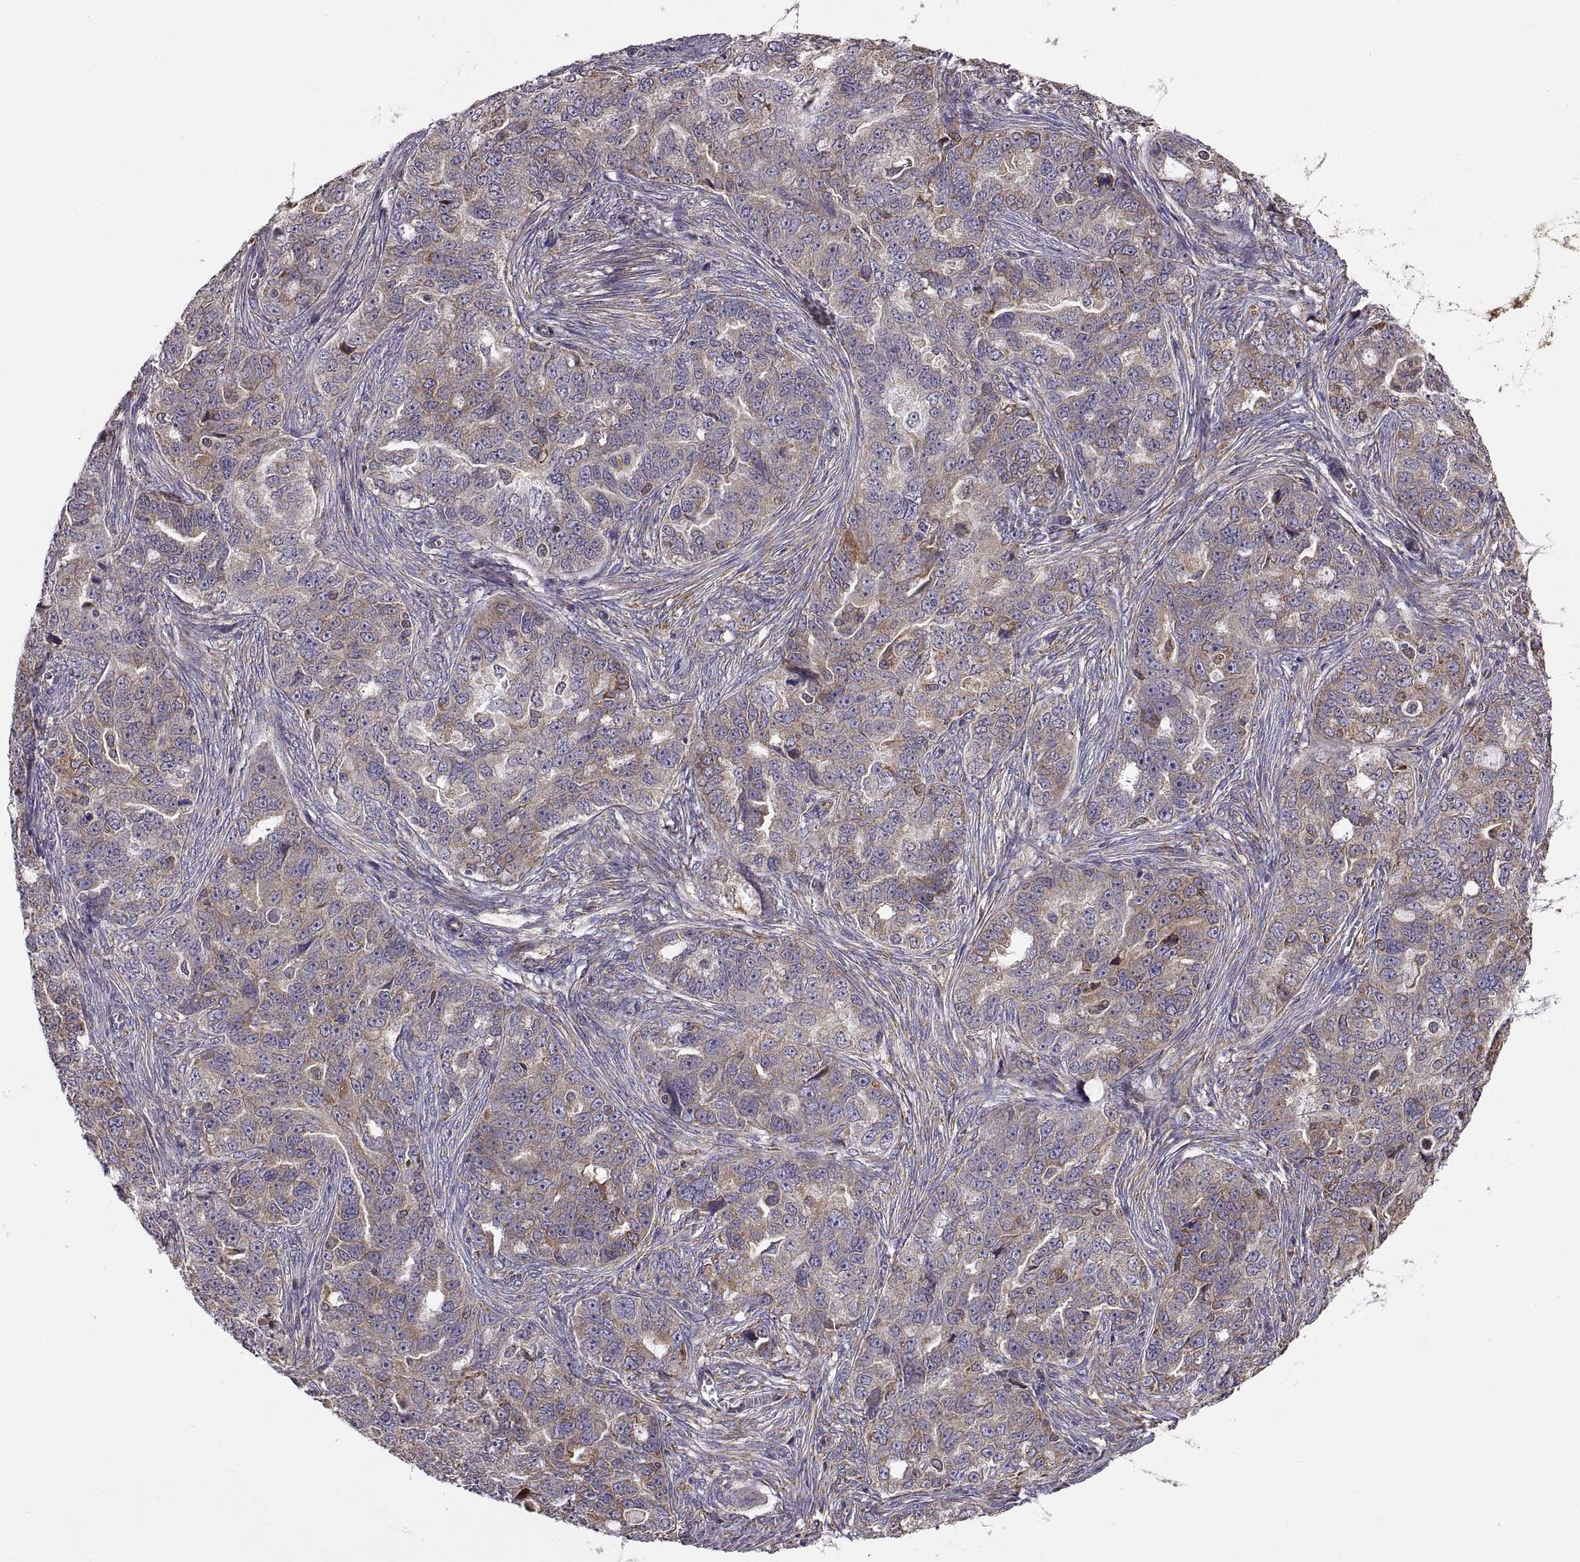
{"staining": {"intensity": "weak", "quantity": ">75%", "location": "cytoplasmic/membranous"}, "tissue": "ovarian cancer", "cell_type": "Tumor cells", "image_type": "cancer", "snomed": [{"axis": "morphology", "description": "Cystadenocarcinoma, serous, NOS"}, {"axis": "topography", "description": "Ovary"}], "caption": "Serous cystadenocarcinoma (ovarian) was stained to show a protein in brown. There is low levels of weak cytoplasmic/membranous expression in about >75% of tumor cells. (Stains: DAB in brown, nuclei in blue, Microscopy: brightfield microscopy at high magnification).", "gene": "PLEKHB2", "patient": {"sex": "female", "age": 51}}